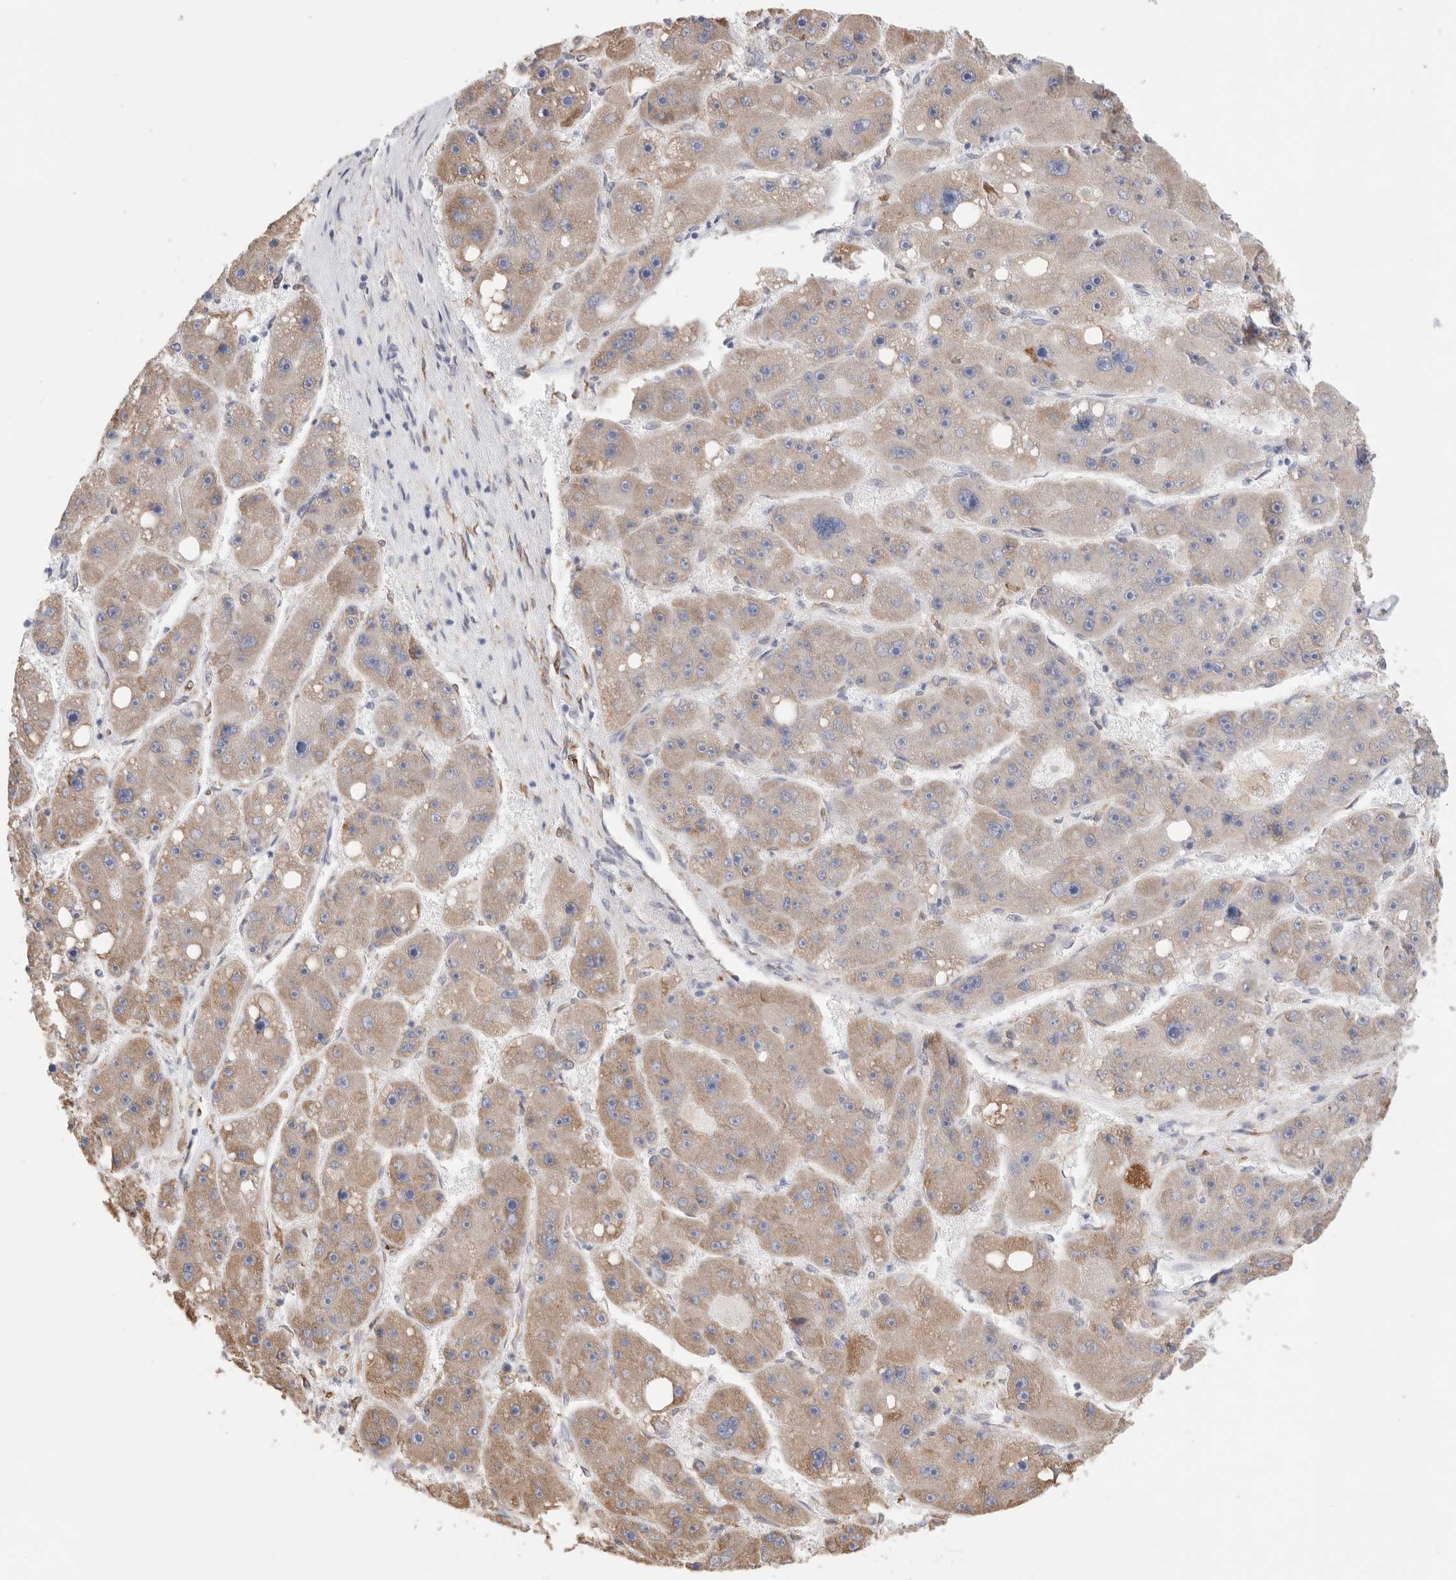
{"staining": {"intensity": "weak", "quantity": "25%-75%", "location": "cytoplasmic/membranous"}, "tissue": "liver cancer", "cell_type": "Tumor cells", "image_type": "cancer", "snomed": [{"axis": "morphology", "description": "Carcinoma, Hepatocellular, NOS"}, {"axis": "topography", "description": "Liver"}], "caption": "Immunohistochemical staining of liver hepatocellular carcinoma exhibits low levels of weak cytoplasmic/membranous expression in approximately 25%-75% of tumor cells. Using DAB (brown) and hematoxylin (blue) stains, captured at high magnification using brightfield microscopy.", "gene": "BLOC1S5", "patient": {"sex": "female", "age": 61}}